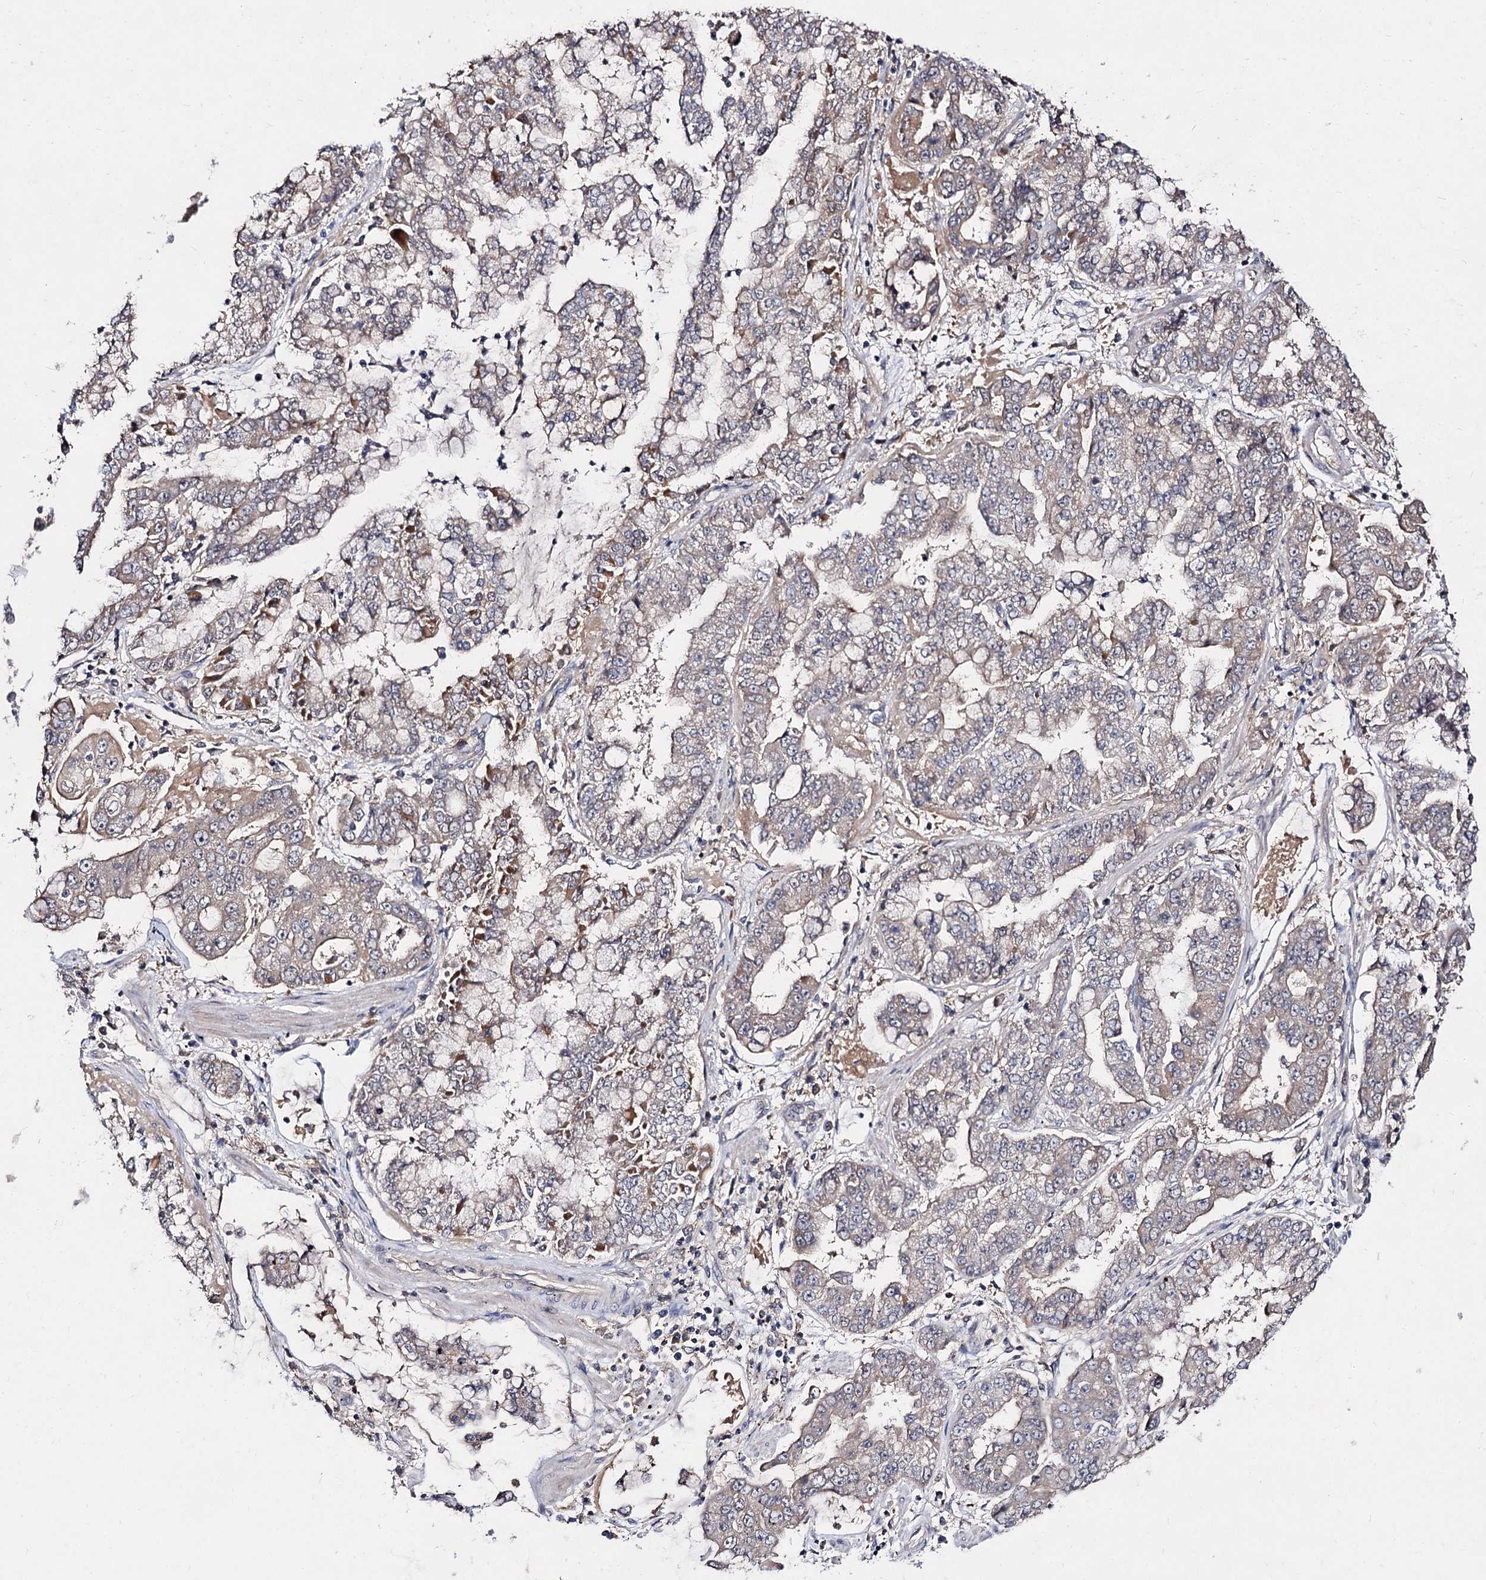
{"staining": {"intensity": "weak", "quantity": "<25%", "location": "cytoplasmic/membranous"}, "tissue": "stomach cancer", "cell_type": "Tumor cells", "image_type": "cancer", "snomed": [{"axis": "morphology", "description": "Adenocarcinoma, NOS"}, {"axis": "topography", "description": "Stomach"}], "caption": "Micrograph shows no significant protein expression in tumor cells of adenocarcinoma (stomach). (DAB (3,3'-diaminobenzidine) immunohistochemistry (IHC) with hematoxylin counter stain).", "gene": "ACTR6", "patient": {"sex": "male", "age": 76}}